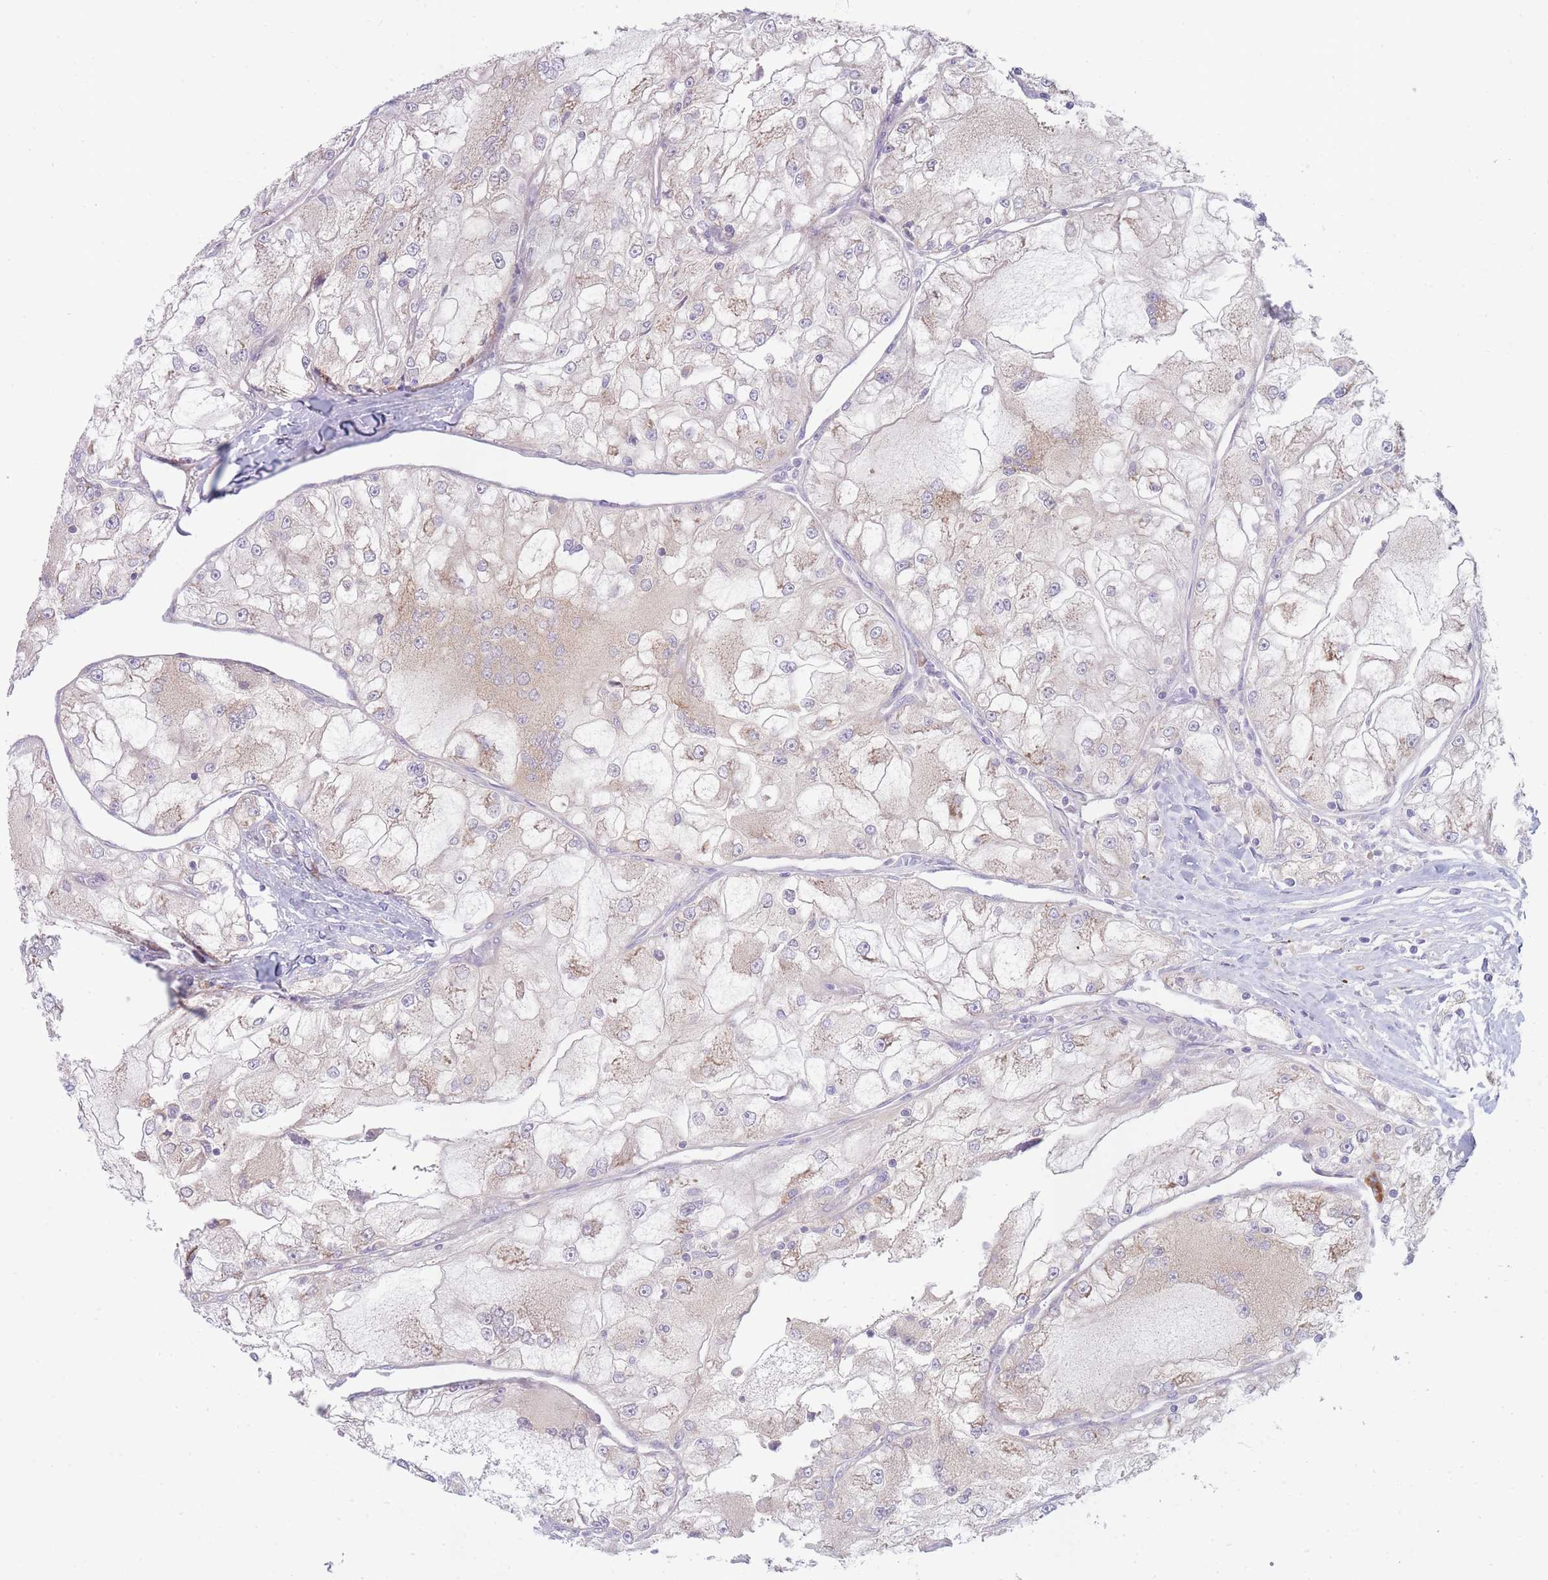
{"staining": {"intensity": "weak", "quantity": "<25%", "location": "cytoplasmic/membranous"}, "tissue": "renal cancer", "cell_type": "Tumor cells", "image_type": "cancer", "snomed": [{"axis": "morphology", "description": "Adenocarcinoma, NOS"}, {"axis": "topography", "description": "Kidney"}], "caption": "Immunohistochemistry of human adenocarcinoma (renal) reveals no staining in tumor cells.", "gene": "OR5L2", "patient": {"sex": "female", "age": 72}}